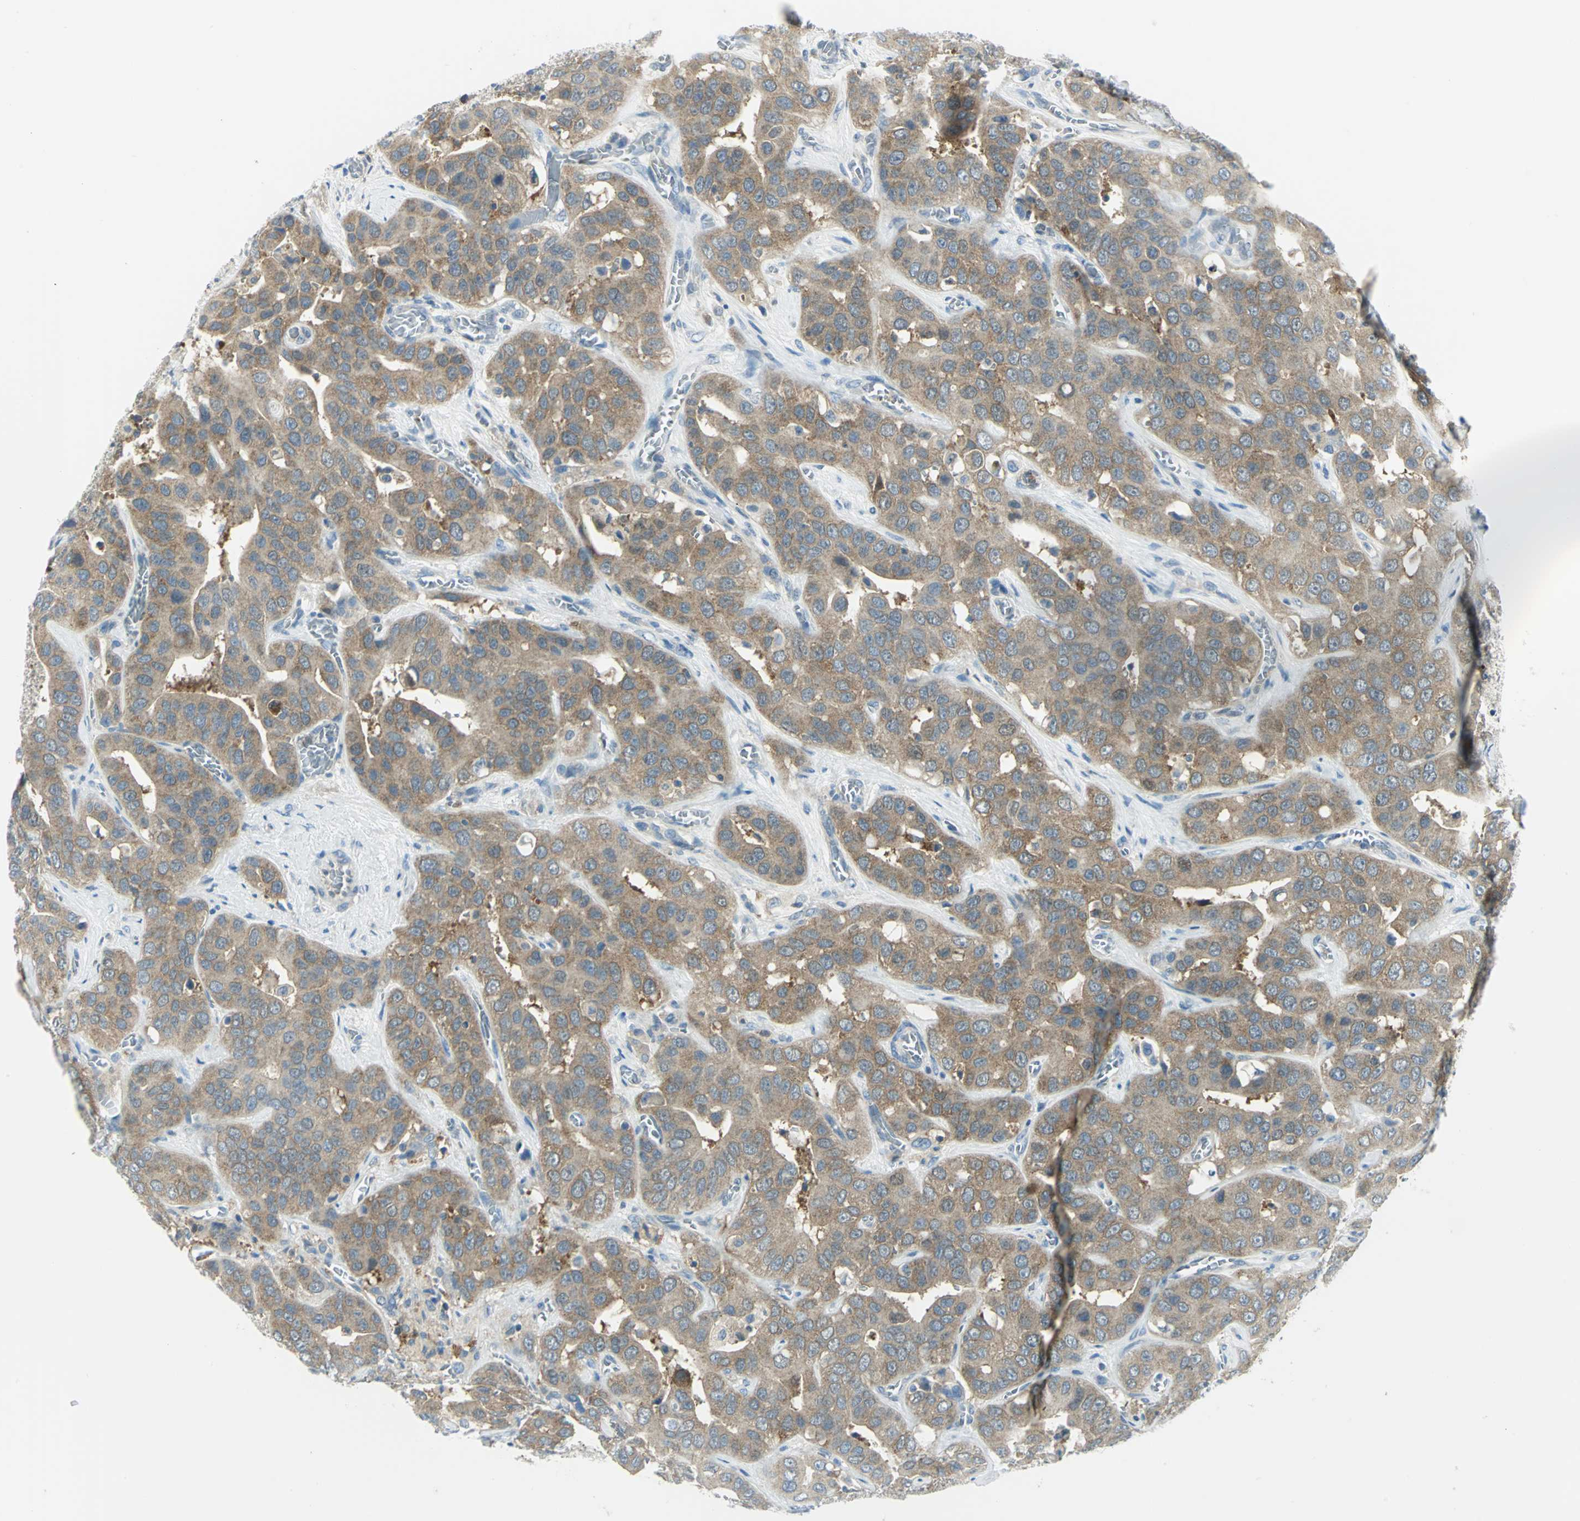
{"staining": {"intensity": "moderate", "quantity": ">75%", "location": "cytoplasmic/membranous"}, "tissue": "liver cancer", "cell_type": "Tumor cells", "image_type": "cancer", "snomed": [{"axis": "morphology", "description": "Cholangiocarcinoma"}, {"axis": "topography", "description": "Liver"}], "caption": "Moderate cytoplasmic/membranous protein positivity is present in approximately >75% of tumor cells in liver cancer.", "gene": "ALDOA", "patient": {"sex": "female", "age": 52}}